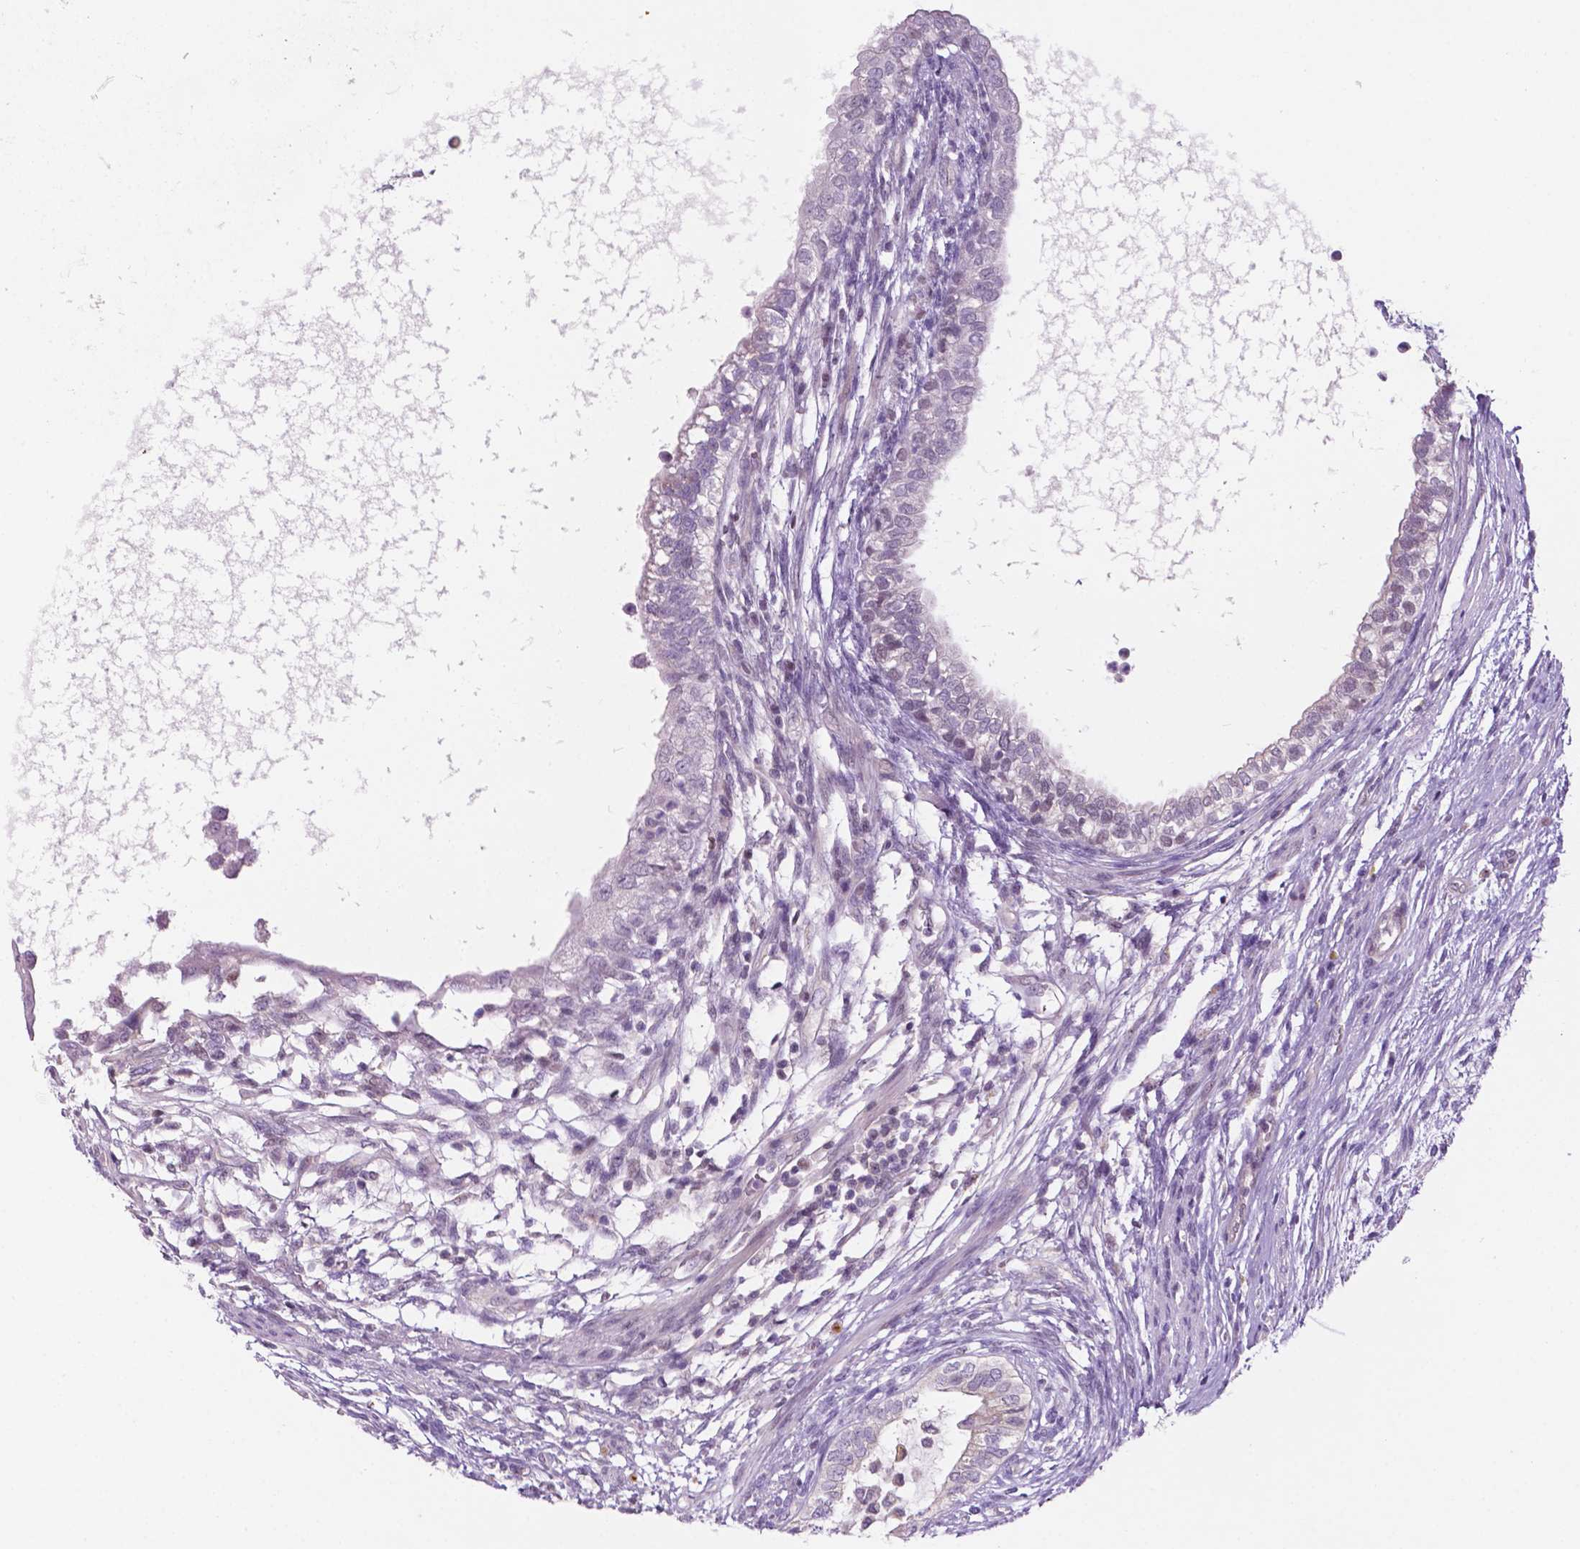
{"staining": {"intensity": "negative", "quantity": "none", "location": "none"}, "tissue": "testis cancer", "cell_type": "Tumor cells", "image_type": "cancer", "snomed": [{"axis": "morphology", "description": "Carcinoma, Embryonal, NOS"}, {"axis": "topography", "description": "Testis"}], "caption": "Micrograph shows no significant protein positivity in tumor cells of testis embryonal carcinoma.", "gene": "FAM50B", "patient": {"sex": "male", "age": 26}}